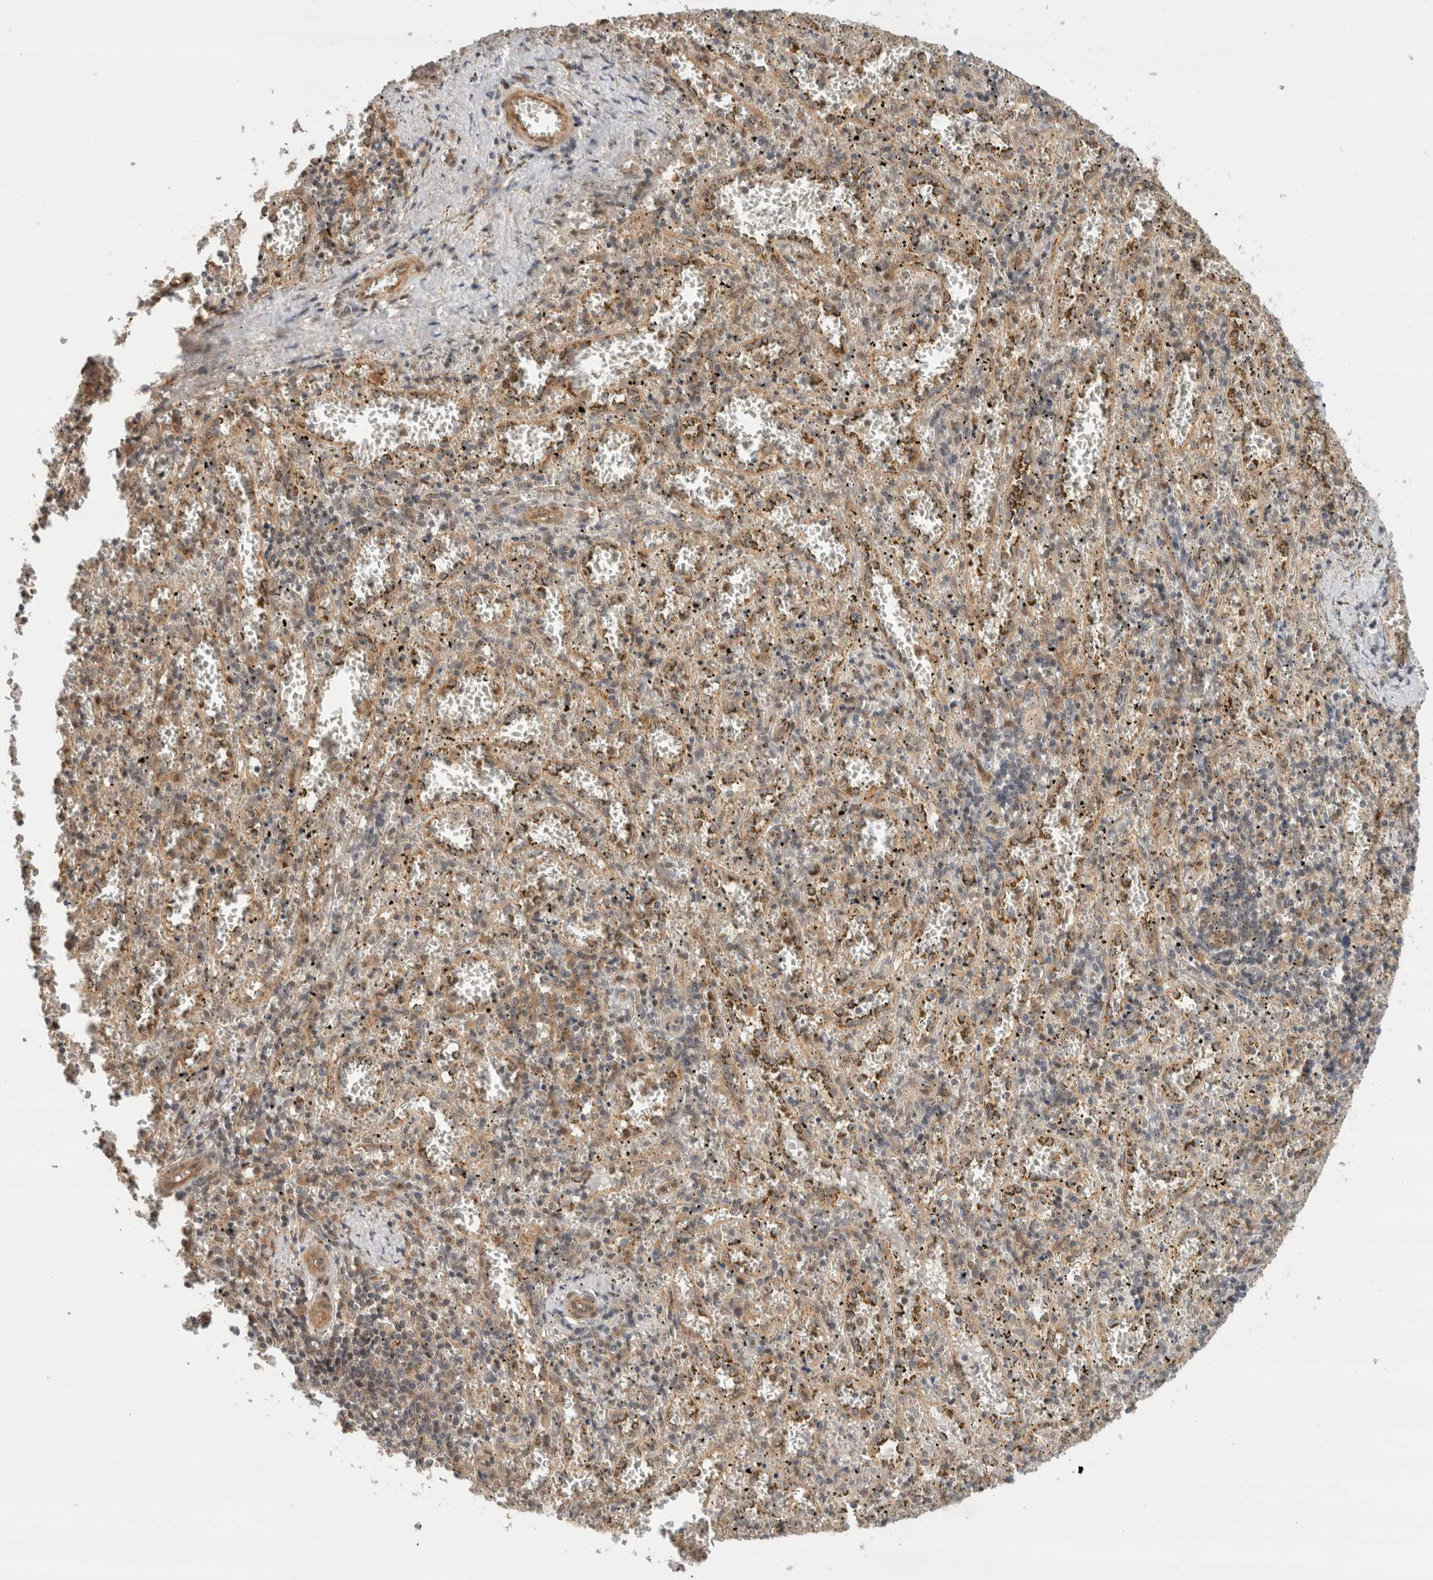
{"staining": {"intensity": "moderate", "quantity": "<25%", "location": "cytoplasmic/membranous"}, "tissue": "spleen", "cell_type": "Cells in red pulp", "image_type": "normal", "snomed": [{"axis": "morphology", "description": "Normal tissue, NOS"}, {"axis": "topography", "description": "Spleen"}], "caption": "Cells in red pulp exhibit low levels of moderate cytoplasmic/membranous expression in approximately <25% of cells in unremarkable human spleen. The staining was performed using DAB to visualize the protein expression in brown, while the nuclei were stained in blue with hematoxylin (Magnification: 20x).", "gene": "OTUD6B", "patient": {"sex": "male", "age": 11}}